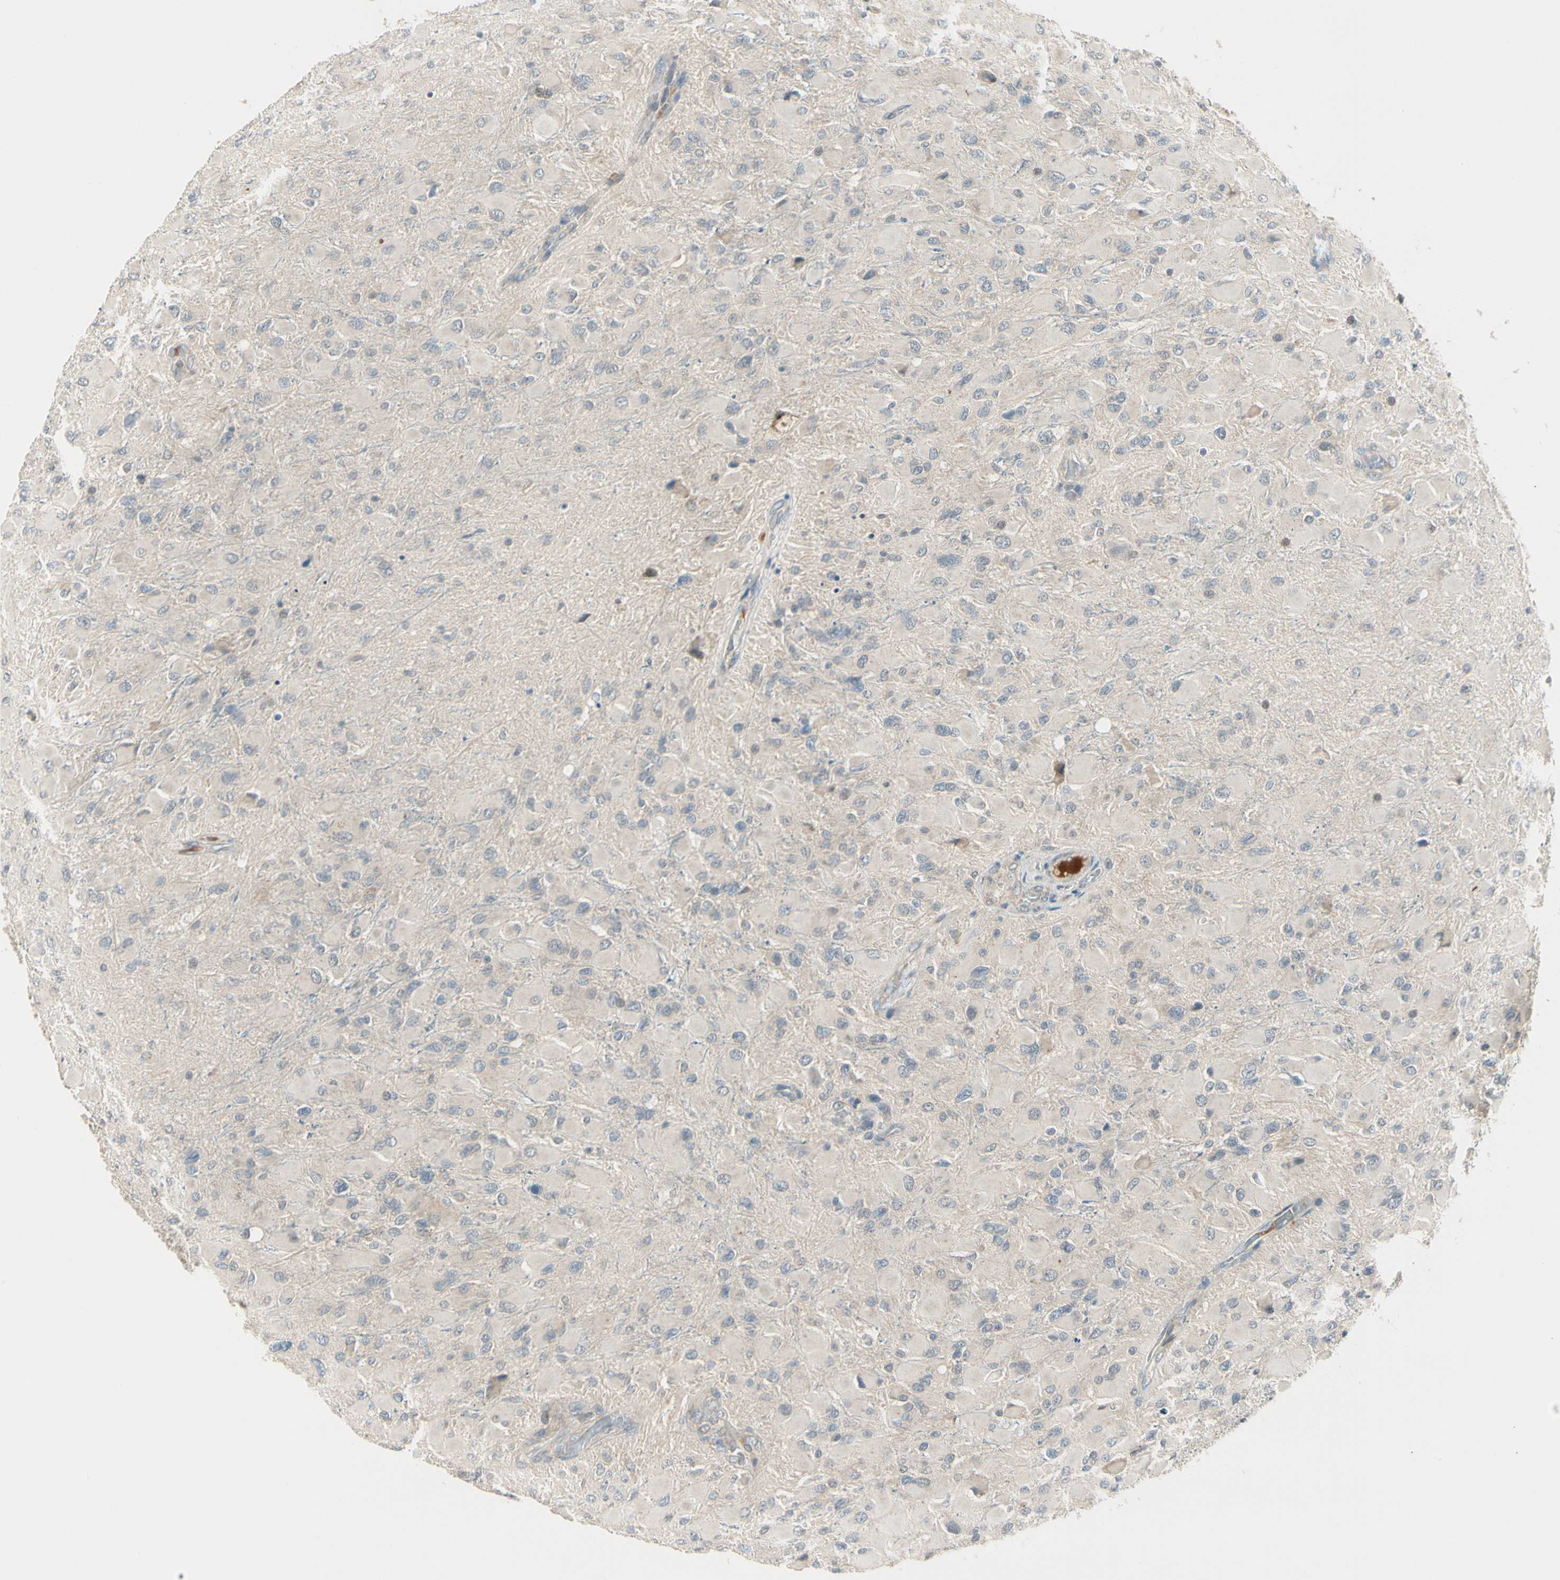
{"staining": {"intensity": "negative", "quantity": "none", "location": "none"}, "tissue": "glioma", "cell_type": "Tumor cells", "image_type": "cancer", "snomed": [{"axis": "morphology", "description": "Glioma, malignant, High grade"}, {"axis": "topography", "description": "Cerebral cortex"}], "caption": "This micrograph is of glioma stained with immunohistochemistry to label a protein in brown with the nuclei are counter-stained blue. There is no staining in tumor cells. (DAB IHC, high magnification).", "gene": "PCDHB15", "patient": {"sex": "female", "age": 36}}